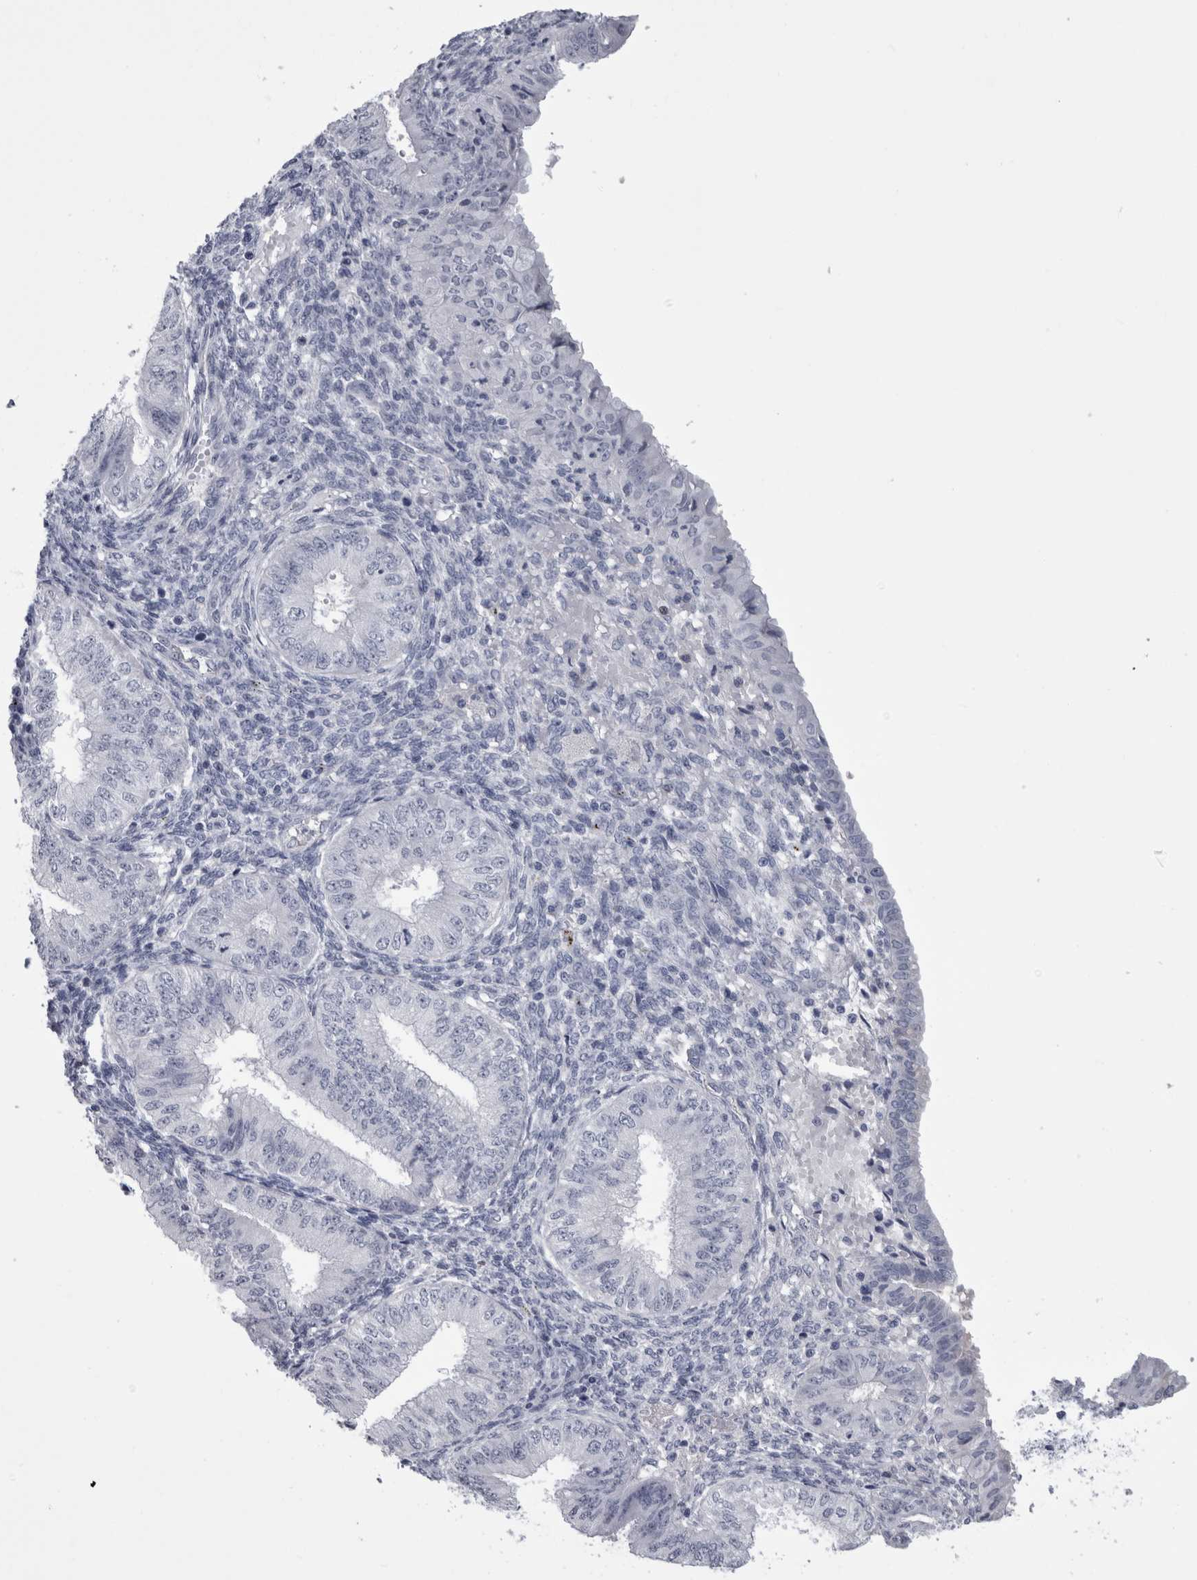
{"staining": {"intensity": "negative", "quantity": "none", "location": "none"}, "tissue": "endometrial cancer", "cell_type": "Tumor cells", "image_type": "cancer", "snomed": [{"axis": "morphology", "description": "Normal tissue, NOS"}, {"axis": "morphology", "description": "Adenocarcinoma, NOS"}, {"axis": "topography", "description": "Endometrium"}], "caption": "An immunohistochemistry (IHC) image of endometrial cancer is shown. There is no staining in tumor cells of endometrial cancer.", "gene": "PAX5", "patient": {"sex": "female", "age": 53}}